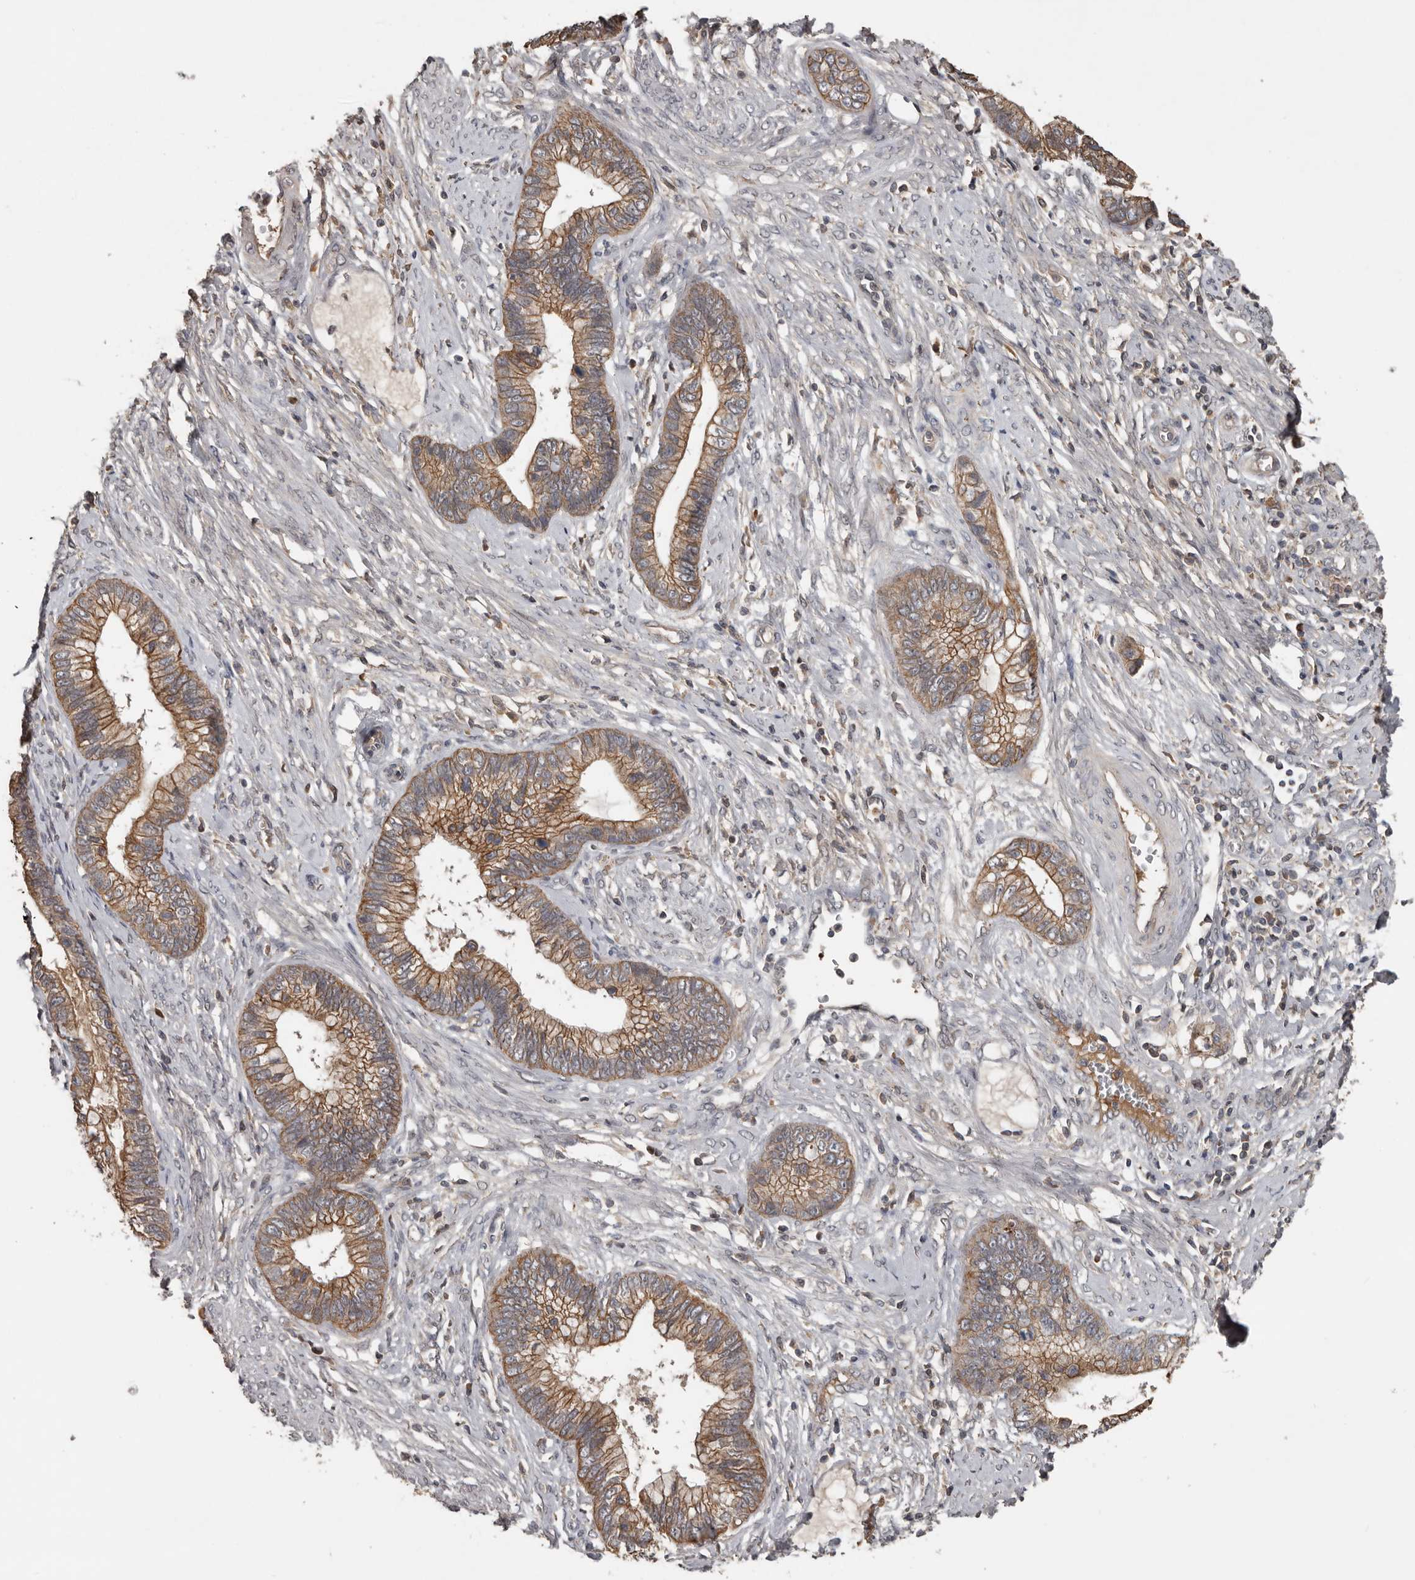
{"staining": {"intensity": "moderate", "quantity": ">75%", "location": "cytoplasmic/membranous"}, "tissue": "cervical cancer", "cell_type": "Tumor cells", "image_type": "cancer", "snomed": [{"axis": "morphology", "description": "Adenocarcinoma, NOS"}, {"axis": "topography", "description": "Cervix"}], "caption": "The immunohistochemical stain labels moderate cytoplasmic/membranous staining in tumor cells of cervical cancer tissue.", "gene": "NMUR1", "patient": {"sex": "female", "age": 44}}